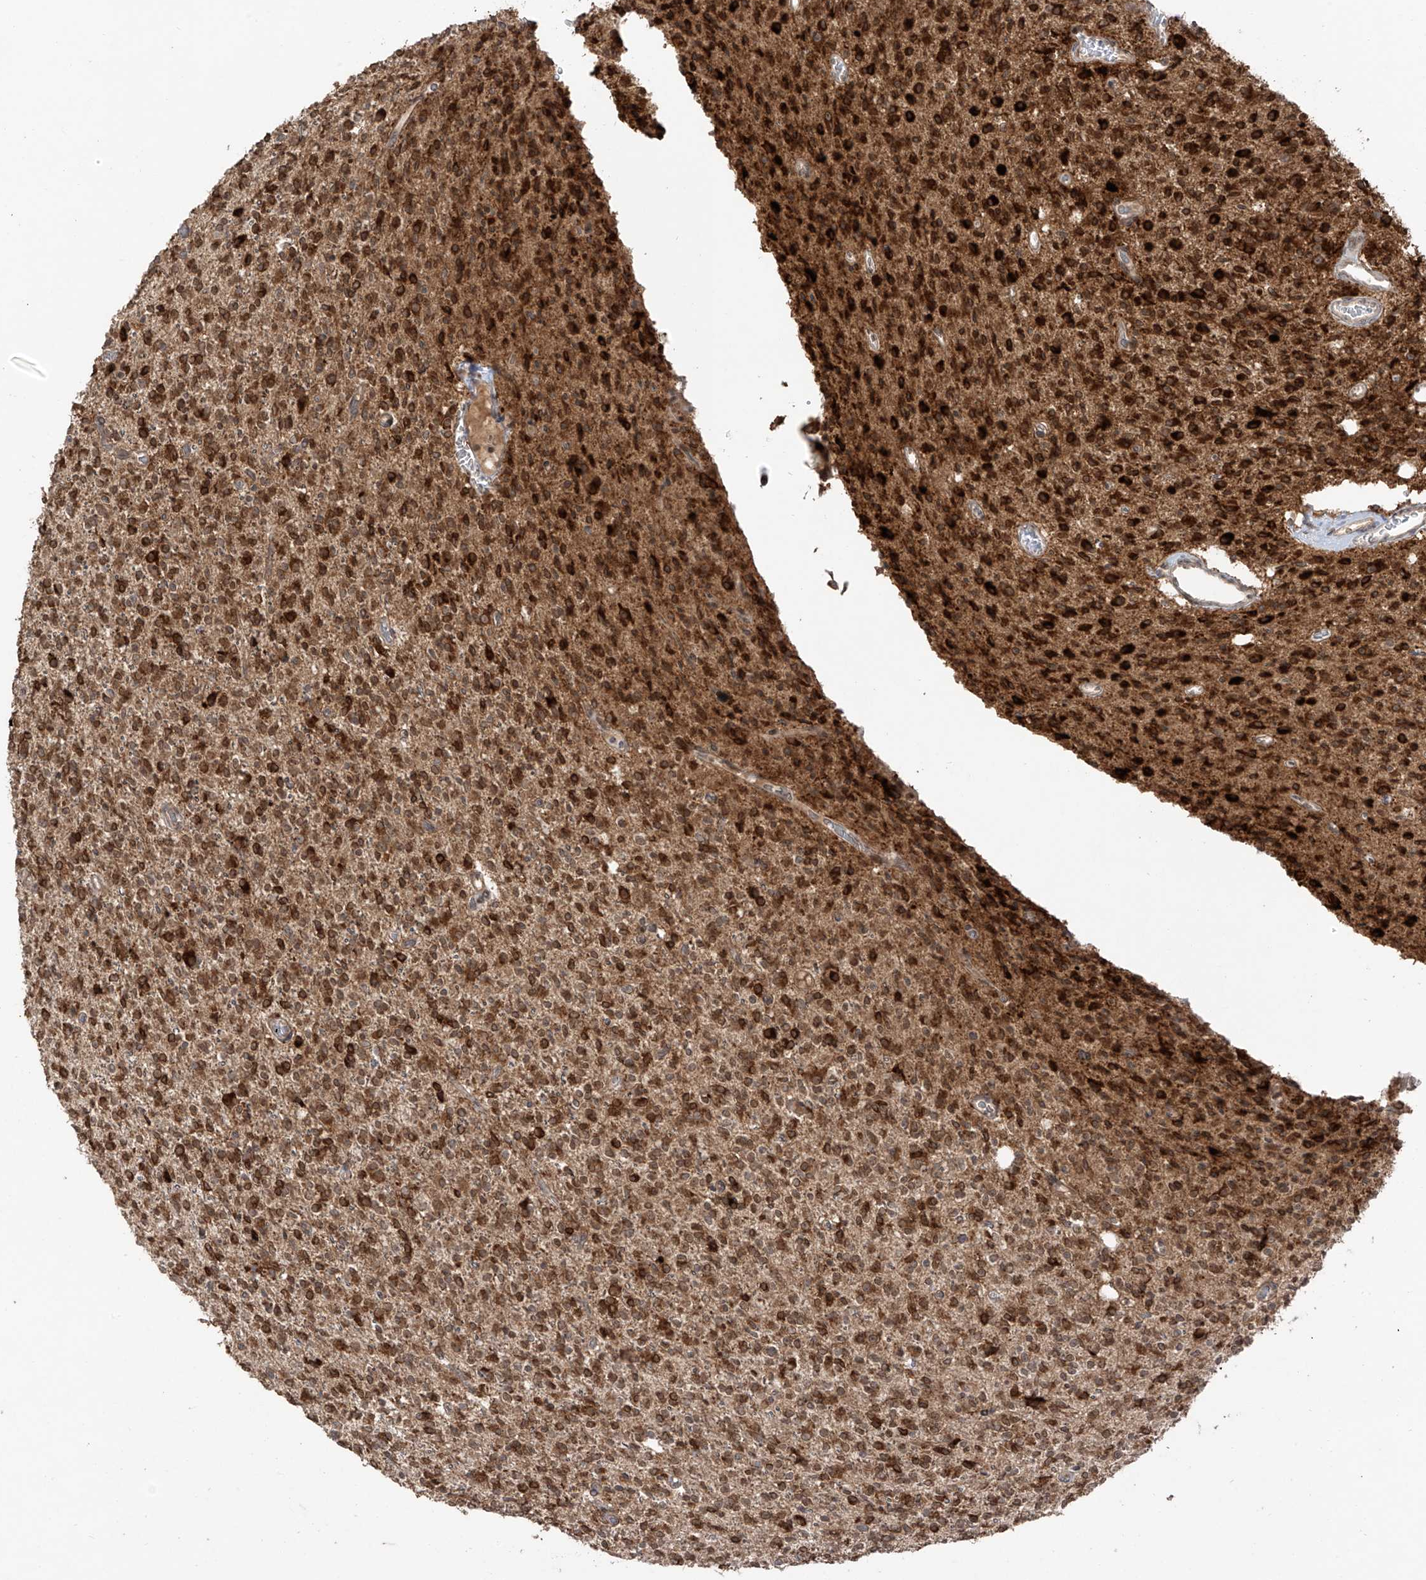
{"staining": {"intensity": "strong", "quantity": ">75%", "location": "cytoplasmic/membranous"}, "tissue": "glioma", "cell_type": "Tumor cells", "image_type": "cancer", "snomed": [{"axis": "morphology", "description": "Glioma, malignant, High grade"}, {"axis": "topography", "description": "Brain"}], "caption": "Approximately >75% of tumor cells in human malignant high-grade glioma display strong cytoplasmic/membranous protein expression as visualized by brown immunohistochemical staining.", "gene": "COLGALT2", "patient": {"sex": "male", "age": 34}}